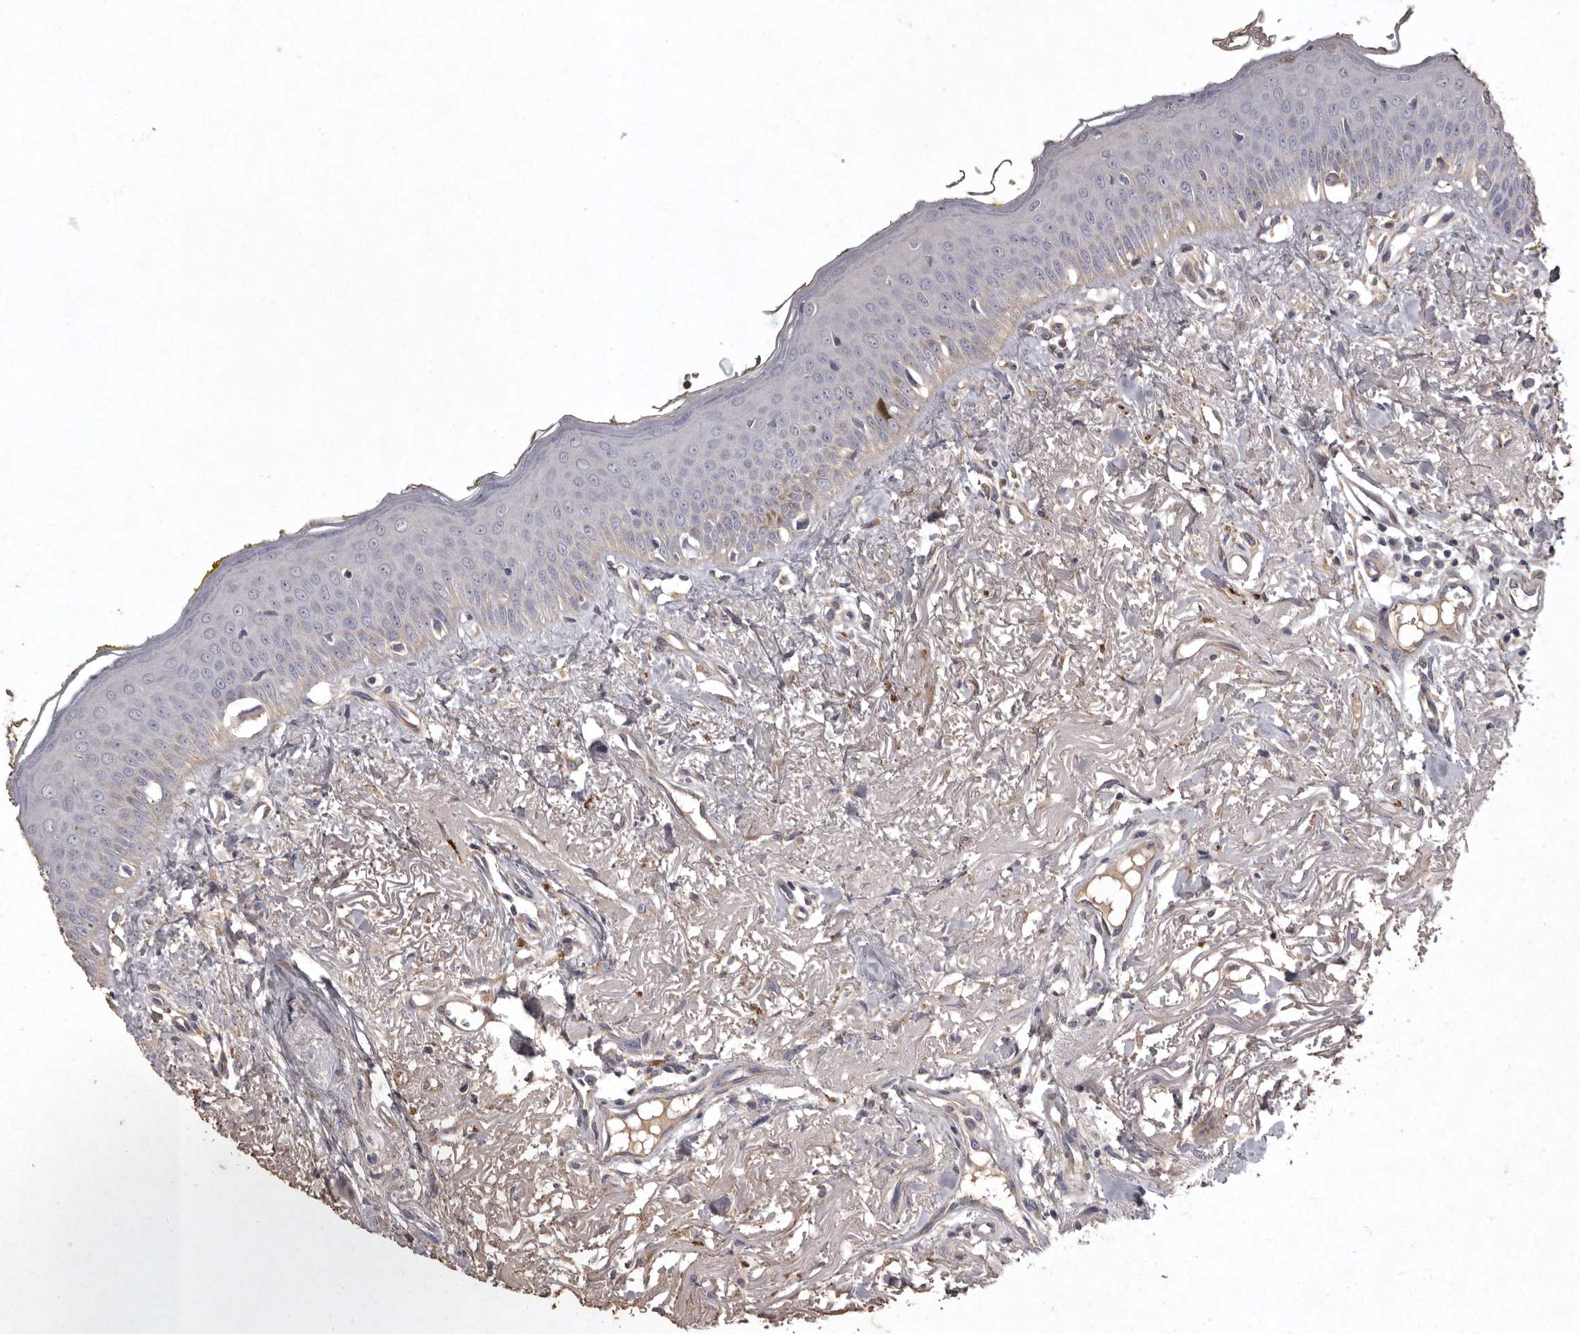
{"staining": {"intensity": "weak", "quantity": "<25%", "location": "cytoplasmic/membranous"}, "tissue": "oral mucosa", "cell_type": "Squamous epithelial cells", "image_type": "normal", "snomed": [{"axis": "morphology", "description": "Normal tissue, NOS"}, {"axis": "topography", "description": "Oral tissue"}], "caption": "Immunohistochemistry photomicrograph of benign oral mucosa stained for a protein (brown), which shows no positivity in squamous epithelial cells. (DAB (3,3'-diaminobenzidine) IHC visualized using brightfield microscopy, high magnification).", "gene": "NKAIN4", "patient": {"sex": "female", "age": 70}}